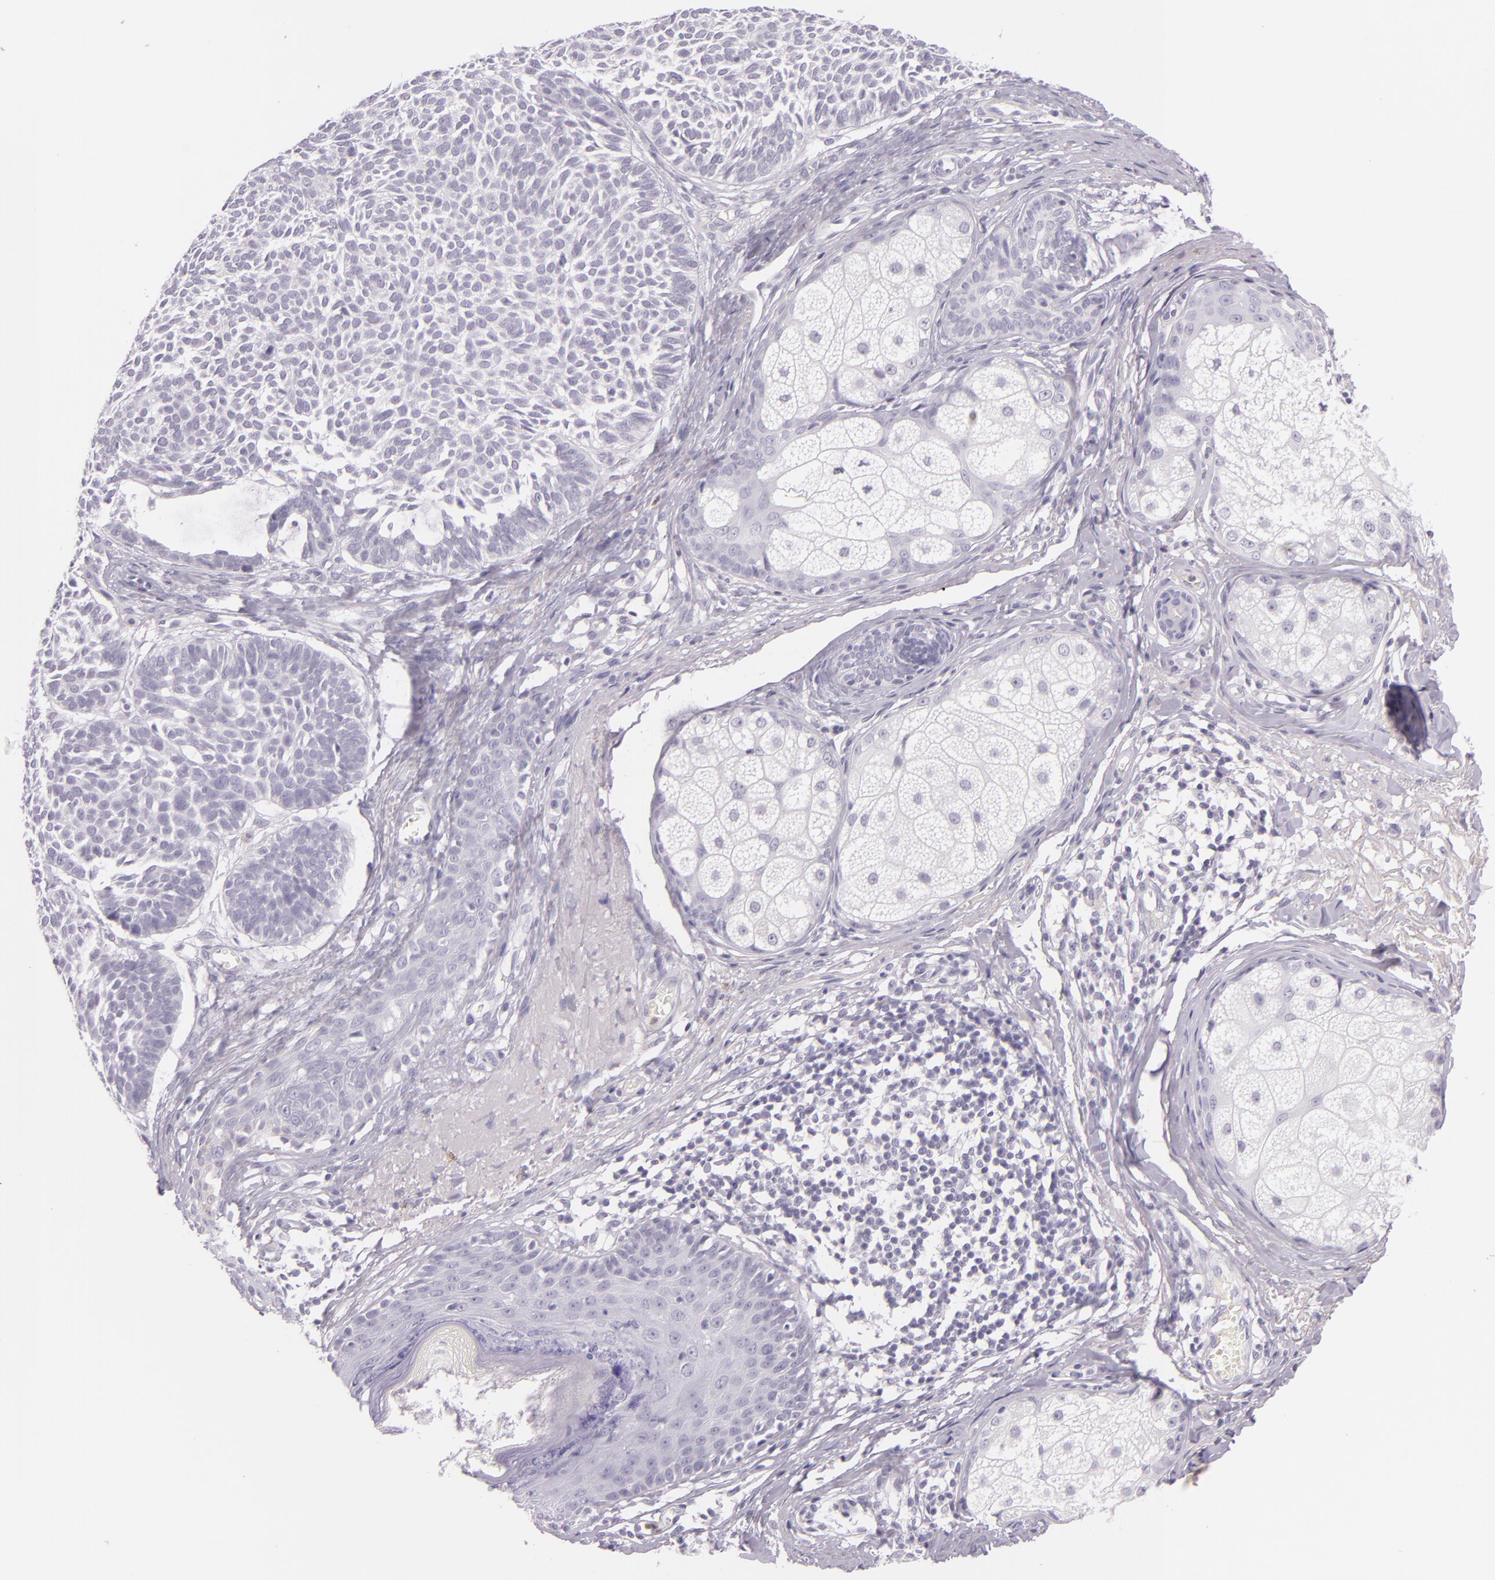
{"staining": {"intensity": "negative", "quantity": "none", "location": "none"}, "tissue": "skin cancer", "cell_type": "Tumor cells", "image_type": "cancer", "snomed": [{"axis": "morphology", "description": "Basal cell carcinoma"}, {"axis": "topography", "description": "Skin"}], "caption": "A high-resolution histopathology image shows IHC staining of skin cancer (basal cell carcinoma), which displays no significant staining in tumor cells. (DAB (3,3'-diaminobenzidine) immunohistochemistry (IHC) with hematoxylin counter stain).", "gene": "CBS", "patient": {"sex": "male", "age": 63}}